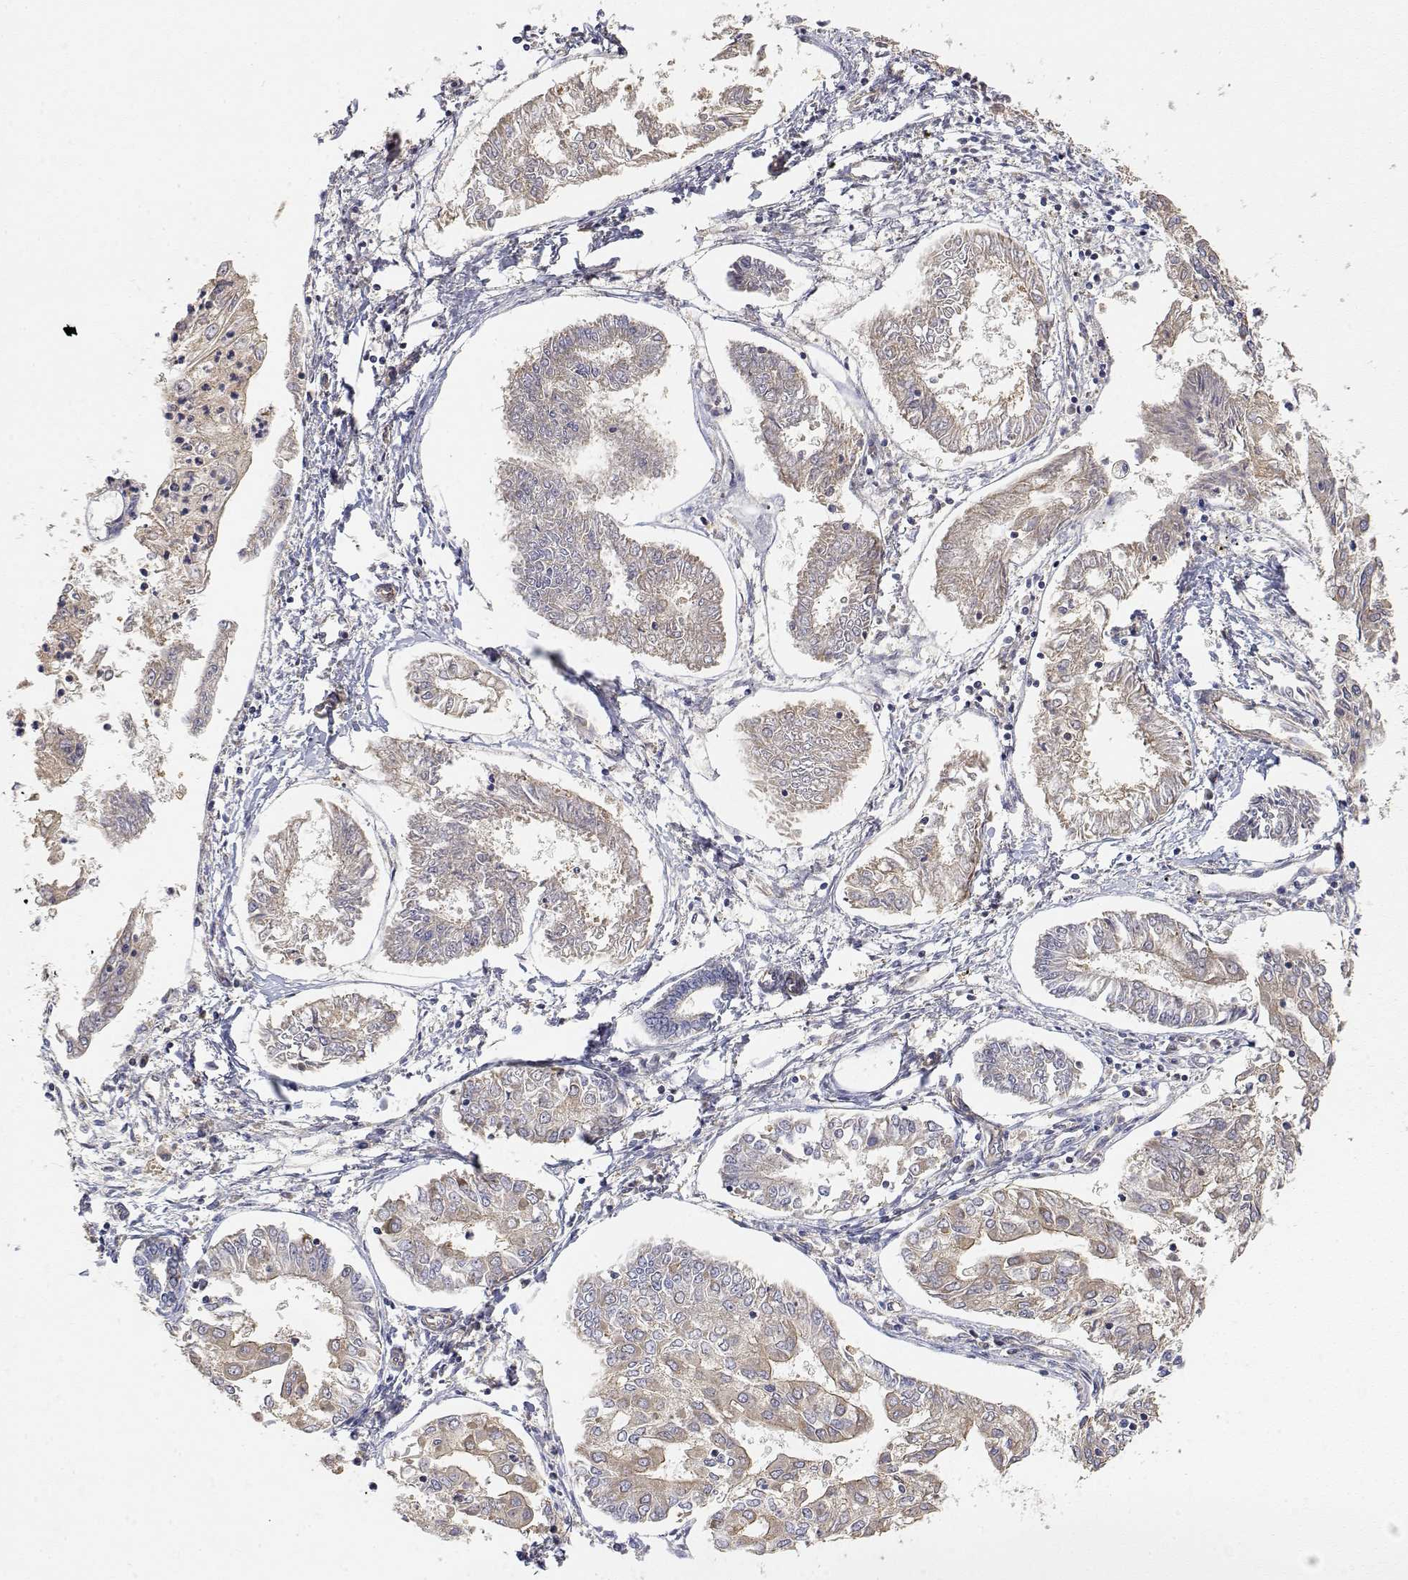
{"staining": {"intensity": "negative", "quantity": "none", "location": "none"}, "tissue": "endometrial cancer", "cell_type": "Tumor cells", "image_type": "cancer", "snomed": [{"axis": "morphology", "description": "Adenocarcinoma, NOS"}, {"axis": "topography", "description": "Endometrium"}], "caption": "A photomicrograph of endometrial adenocarcinoma stained for a protein reveals no brown staining in tumor cells.", "gene": "LONRF3", "patient": {"sex": "female", "age": 68}}